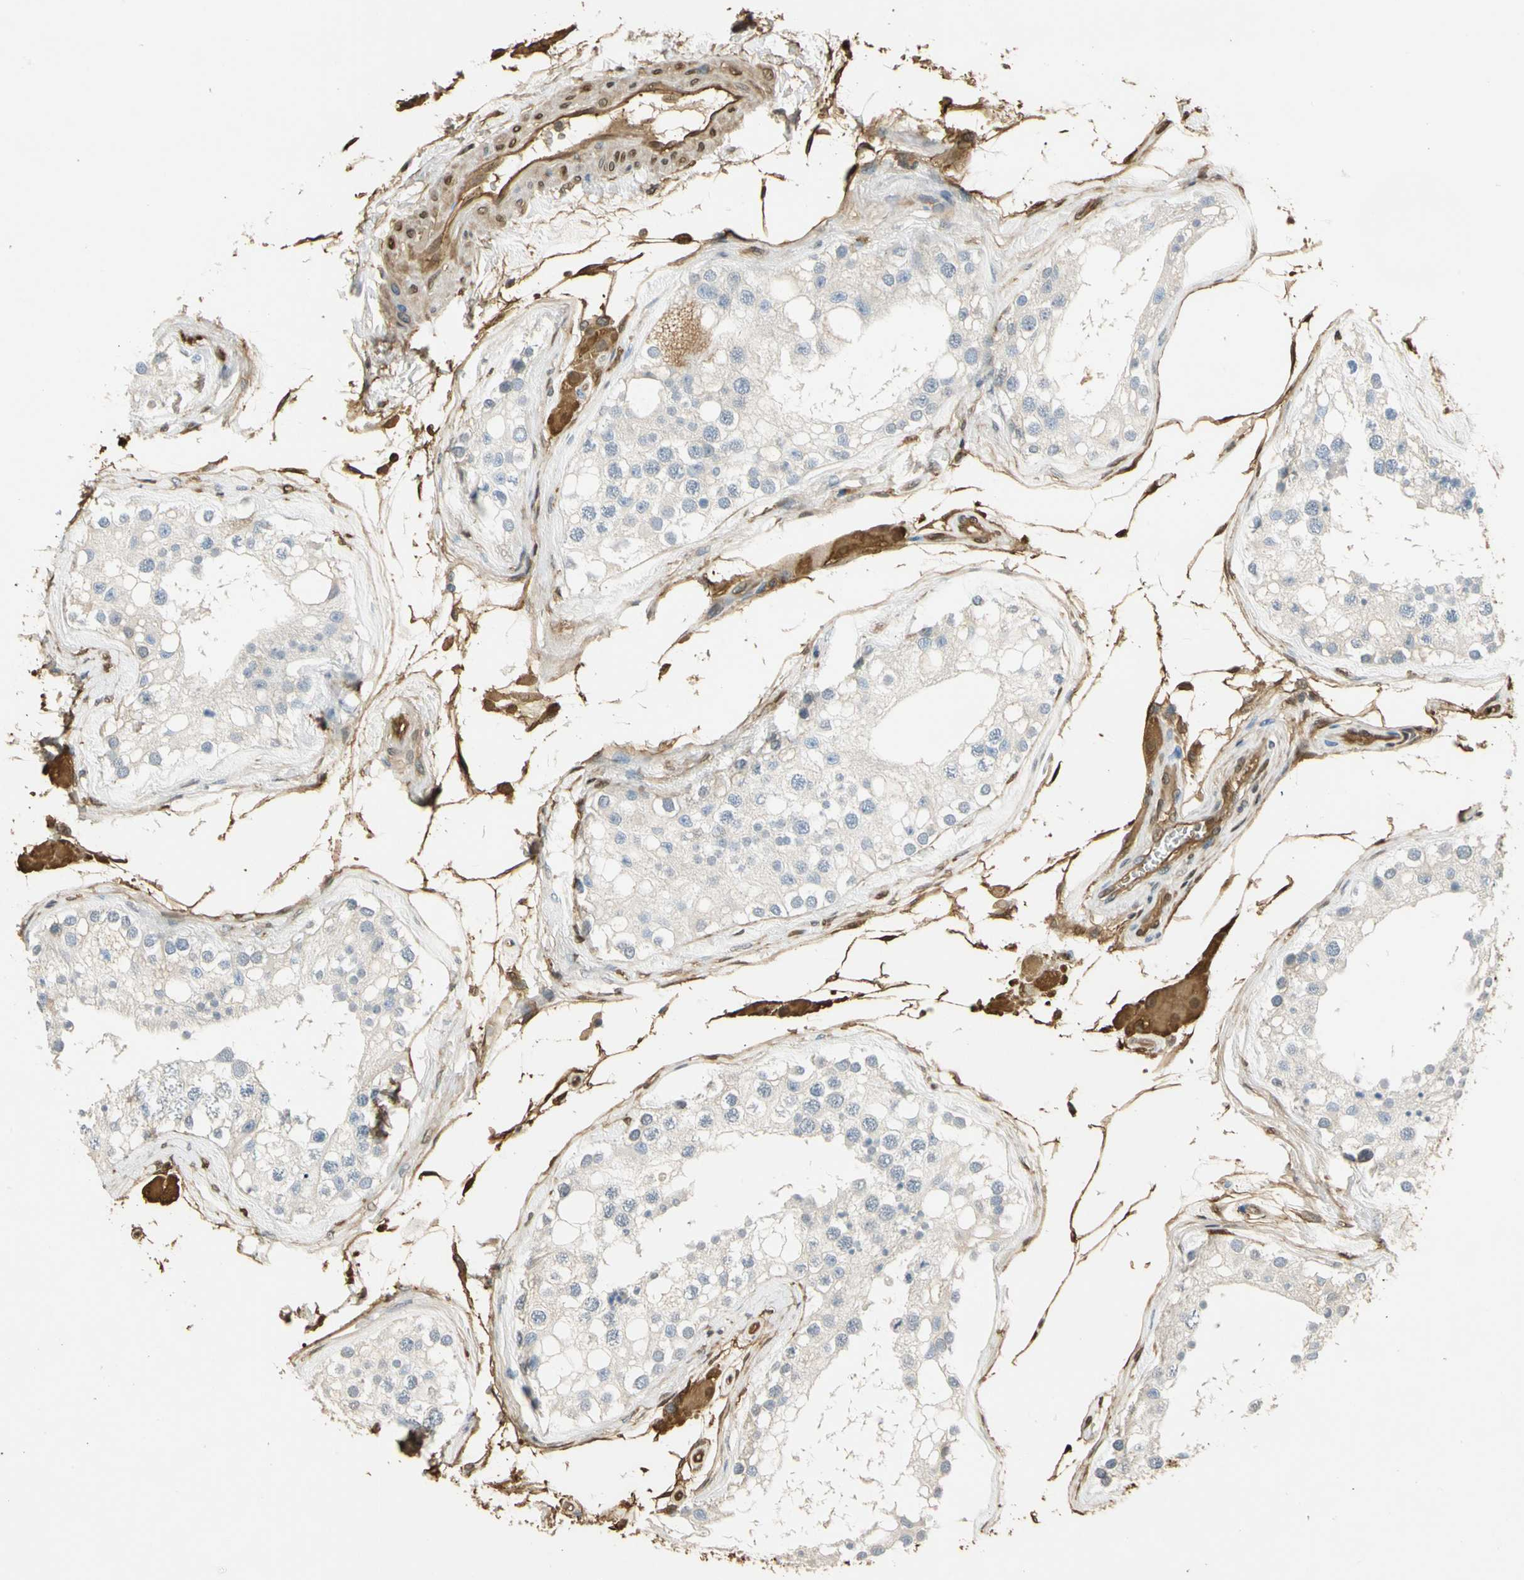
{"staining": {"intensity": "weak", "quantity": "<25%", "location": "cytoplasmic/membranous,nuclear"}, "tissue": "testis", "cell_type": "Cells in seminiferous ducts", "image_type": "normal", "snomed": [{"axis": "morphology", "description": "Normal tissue, NOS"}, {"axis": "topography", "description": "Testis"}], "caption": "Immunohistochemistry image of normal testis: testis stained with DAB (3,3'-diaminobenzidine) displays no significant protein staining in cells in seminiferous ducts. Brightfield microscopy of IHC stained with DAB (3,3'-diaminobenzidine) (brown) and hematoxylin (blue), captured at high magnification.", "gene": "S100A6", "patient": {"sex": "male", "age": 68}}